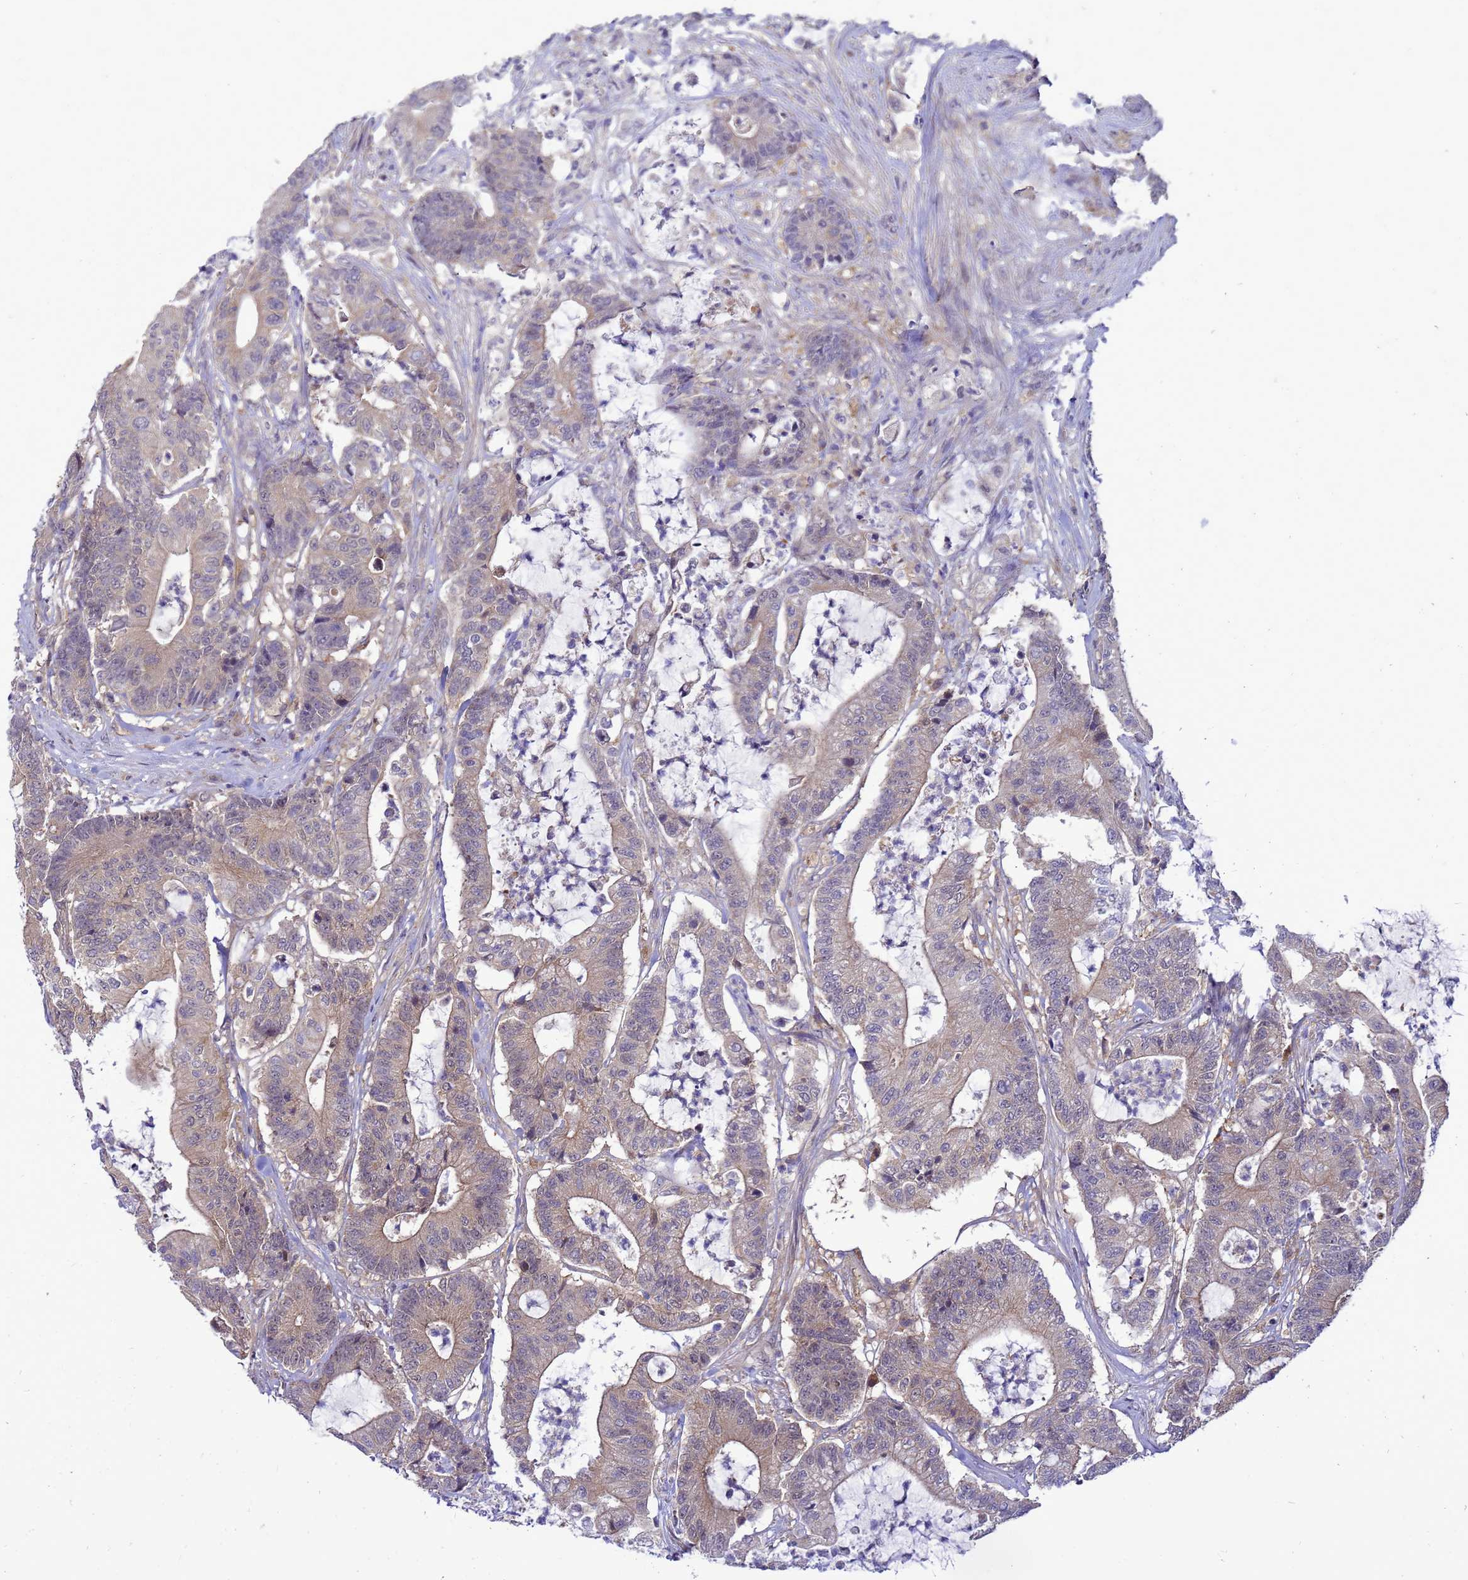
{"staining": {"intensity": "weak", "quantity": ">75%", "location": "cytoplasmic/membranous"}, "tissue": "colorectal cancer", "cell_type": "Tumor cells", "image_type": "cancer", "snomed": [{"axis": "morphology", "description": "Adenocarcinoma, NOS"}, {"axis": "topography", "description": "Colon"}], "caption": "There is low levels of weak cytoplasmic/membranous positivity in tumor cells of adenocarcinoma (colorectal), as demonstrated by immunohistochemical staining (brown color).", "gene": "ENOPH1", "patient": {"sex": "female", "age": 84}}